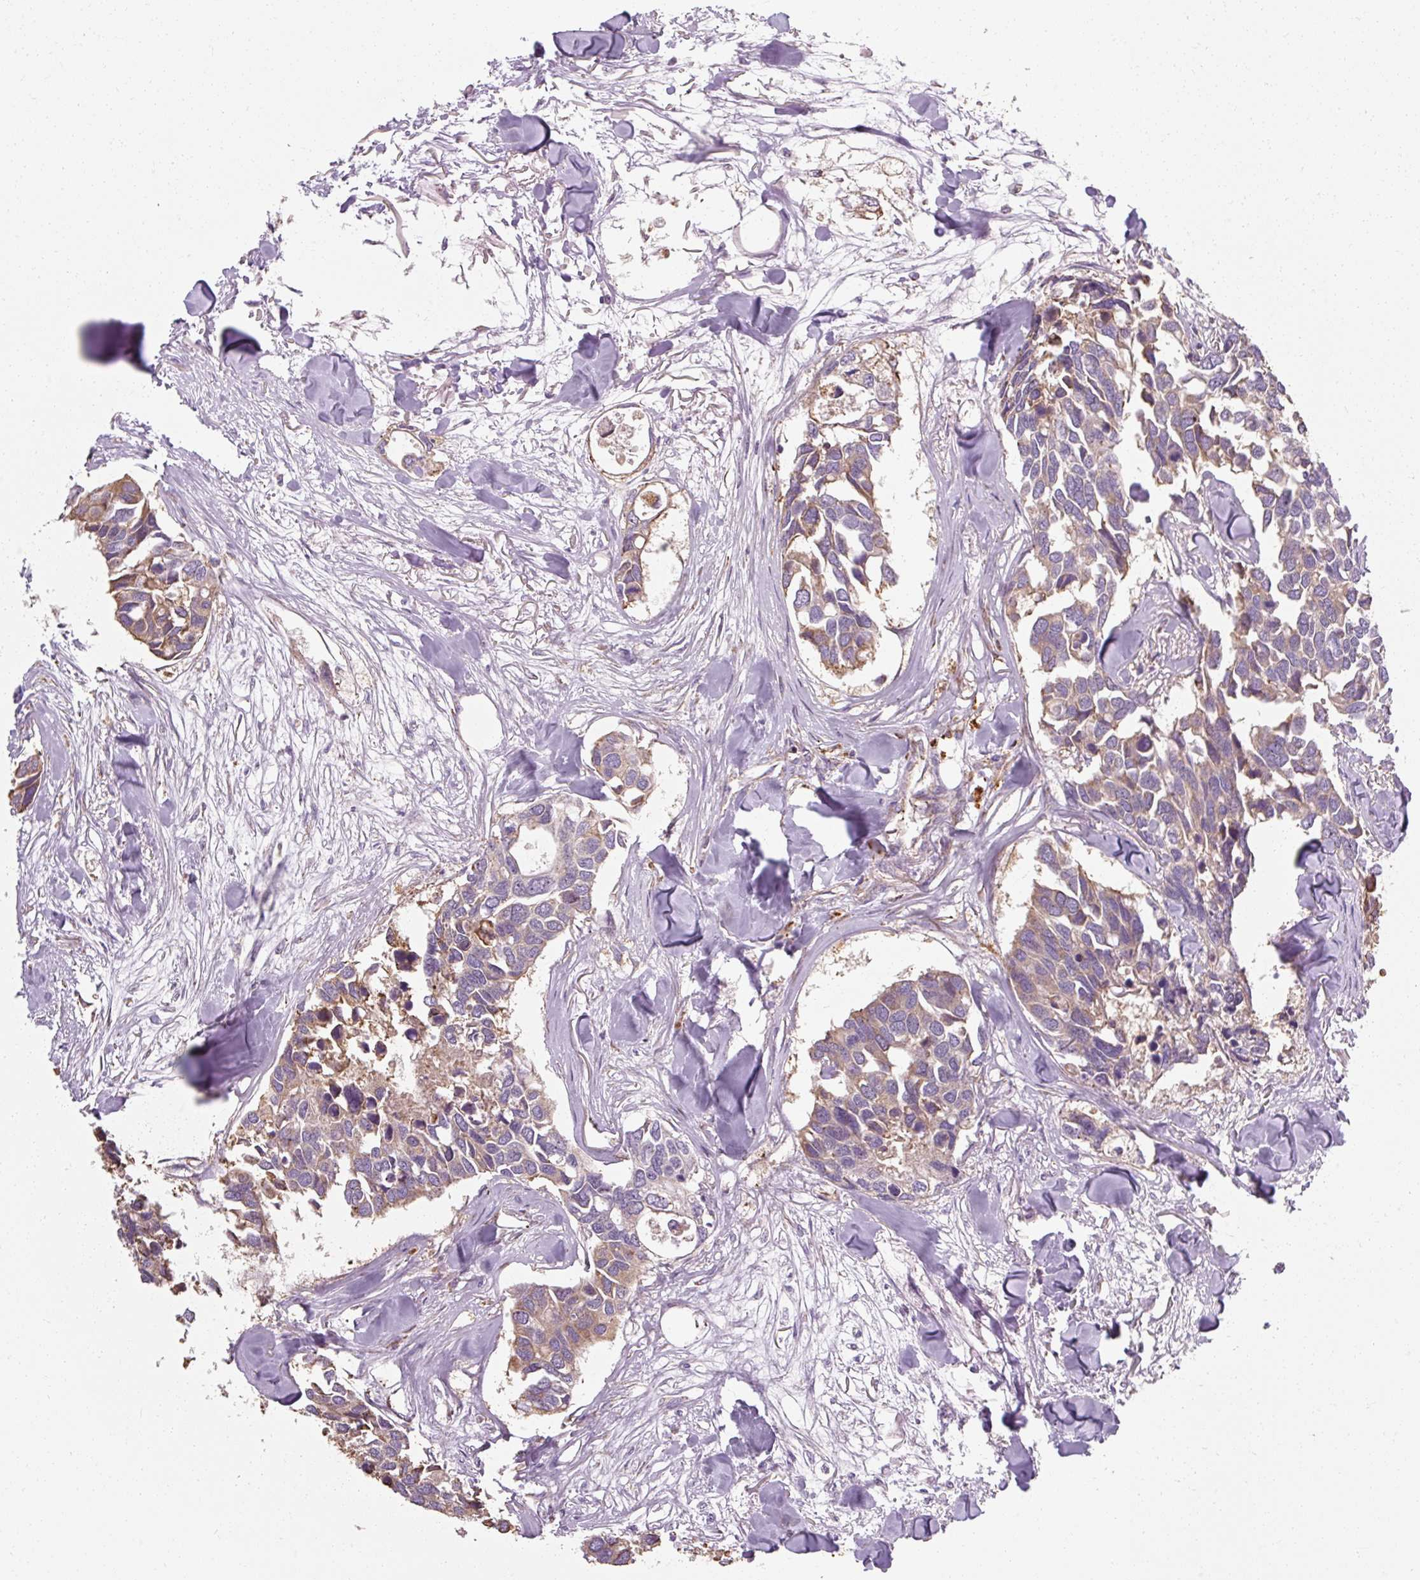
{"staining": {"intensity": "weak", "quantity": "25%-75%", "location": "cytoplasmic/membranous"}, "tissue": "breast cancer", "cell_type": "Tumor cells", "image_type": "cancer", "snomed": [{"axis": "morphology", "description": "Duct carcinoma"}, {"axis": "topography", "description": "Breast"}], "caption": "Immunohistochemical staining of breast cancer (invasive ductal carcinoma) shows weak cytoplasmic/membranous protein staining in approximately 25%-75% of tumor cells.", "gene": "TBC1D4", "patient": {"sex": "female", "age": 83}}